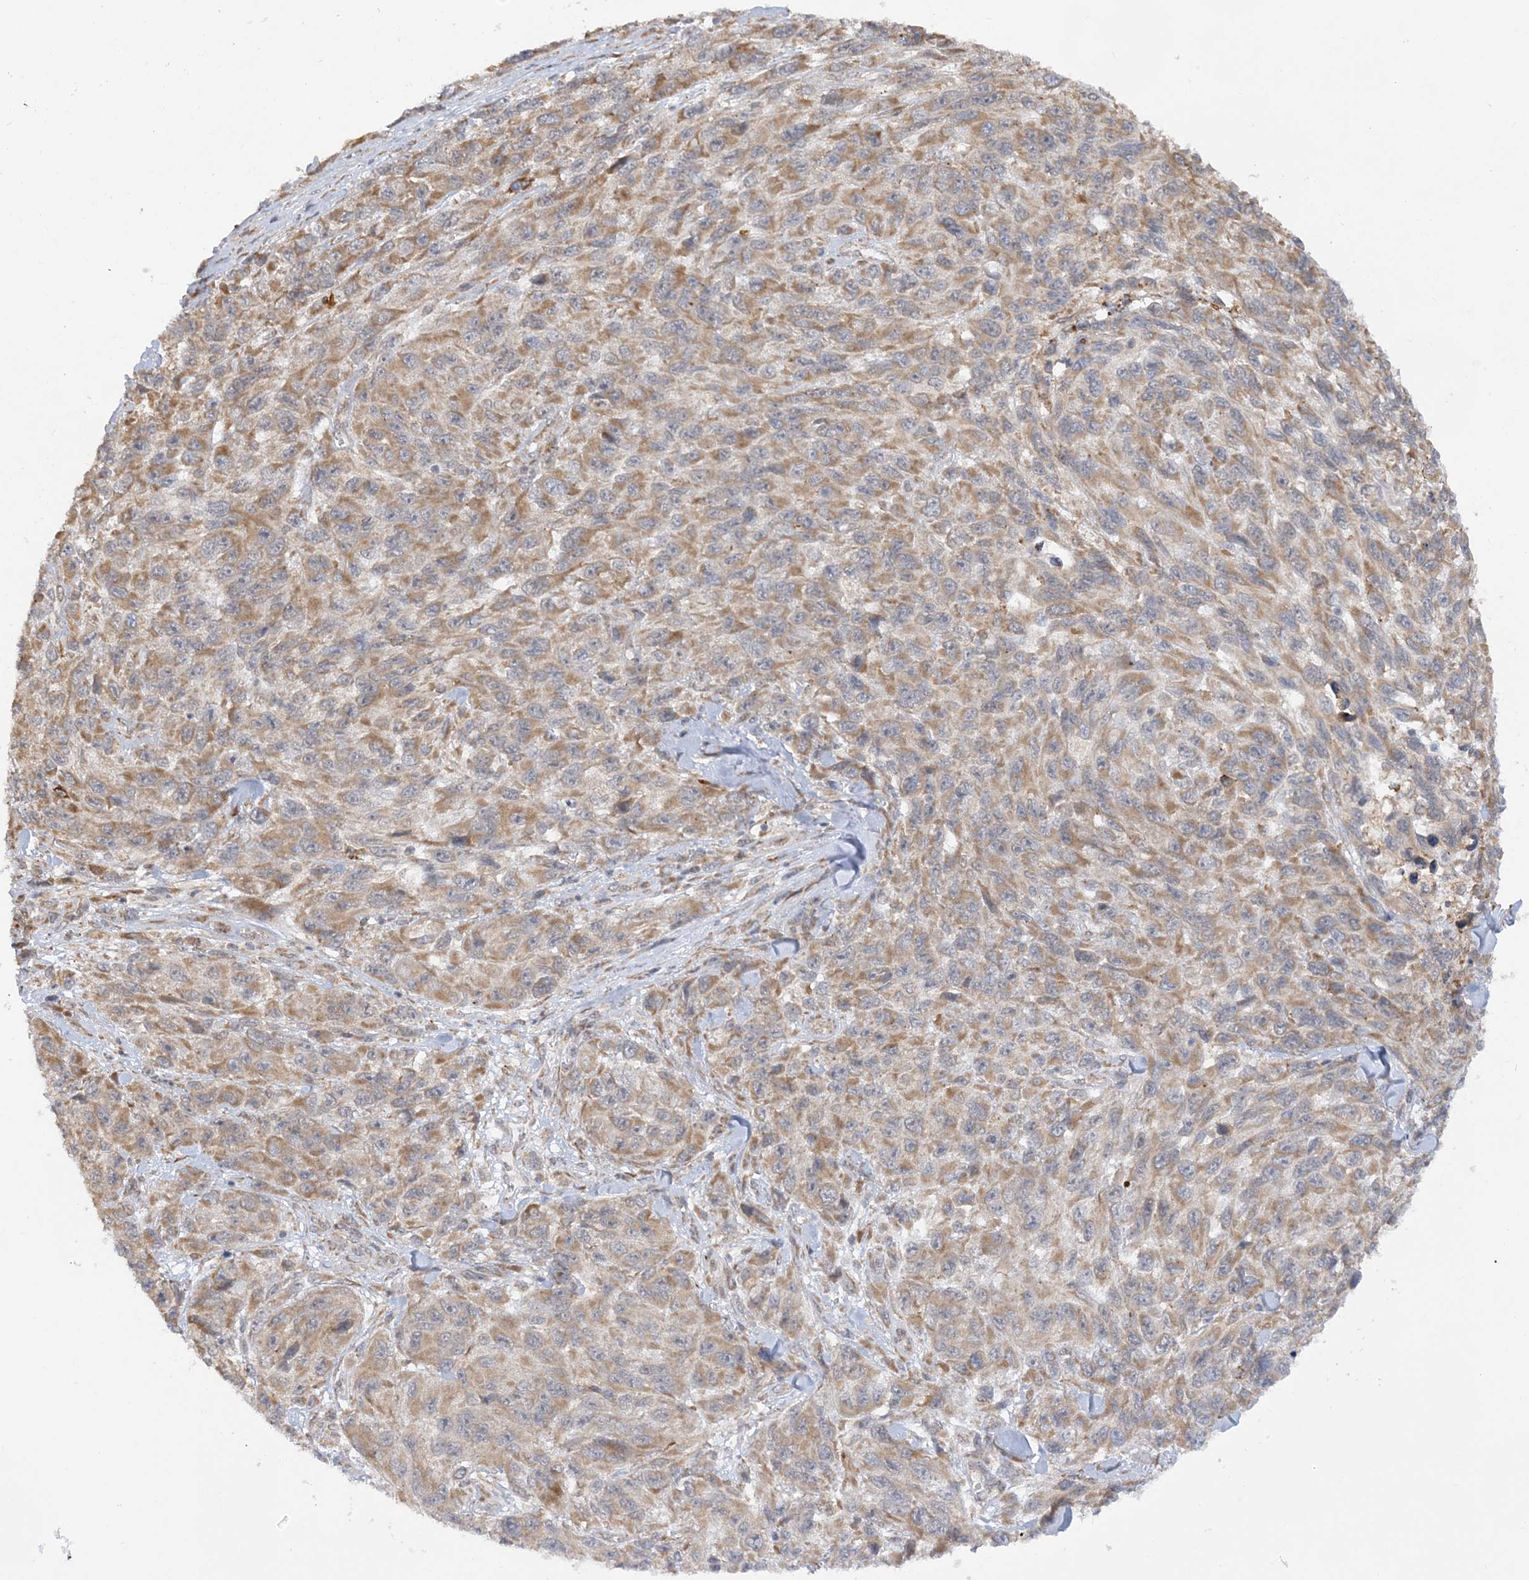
{"staining": {"intensity": "weak", "quantity": ">75%", "location": "cytoplasmic/membranous"}, "tissue": "melanoma", "cell_type": "Tumor cells", "image_type": "cancer", "snomed": [{"axis": "morphology", "description": "Malignant melanoma, NOS"}, {"axis": "topography", "description": "Skin"}], "caption": "DAB immunohistochemical staining of malignant melanoma shows weak cytoplasmic/membranous protein expression in approximately >75% of tumor cells. The protein of interest is stained brown, and the nuclei are stained in blue (DAB IHC with brightfield microscopy, high magnification).", "gene": "MRPL47", "patient": {"sex": "female", "age": 96}}